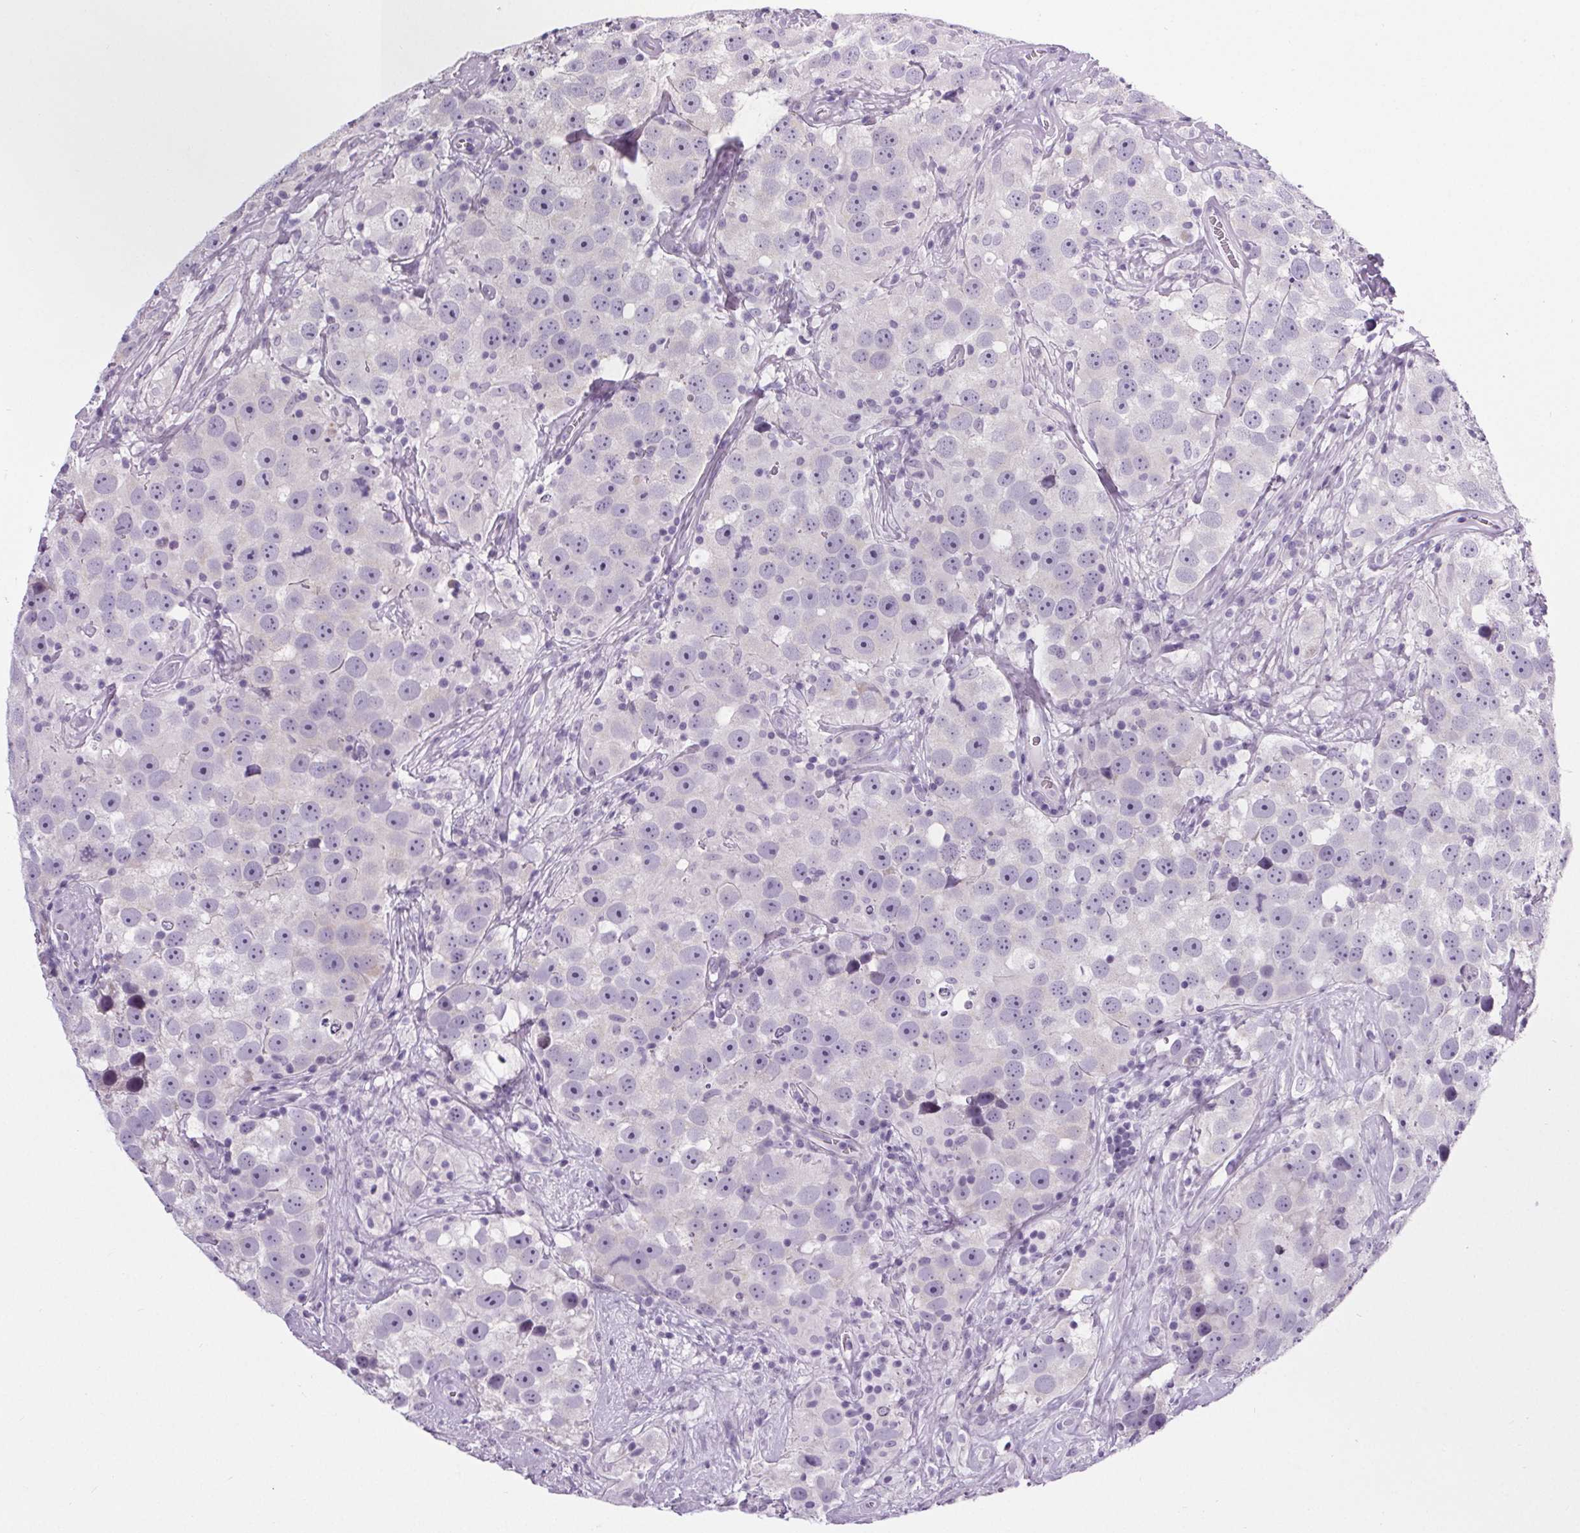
{"staining": {"intensity": "negative", "quantity": "none", "location": "none"}, "tissue": "testis cancer", "cell_type": "Tumor cells", "image_type": "cancer", "snomed": [{"axis": "morphology", "description": "Seminoma, NOS"}, {"axis": "topography", "description": "Testis"}], "caption": "There is no significant expression in tumor cells of seminoma (testis). (Immunohistochemistry (ihc), brightfield microscopy, high magnification).", "gene": "ELAVL2", "patient": {"sex": "male", "age": 49}}